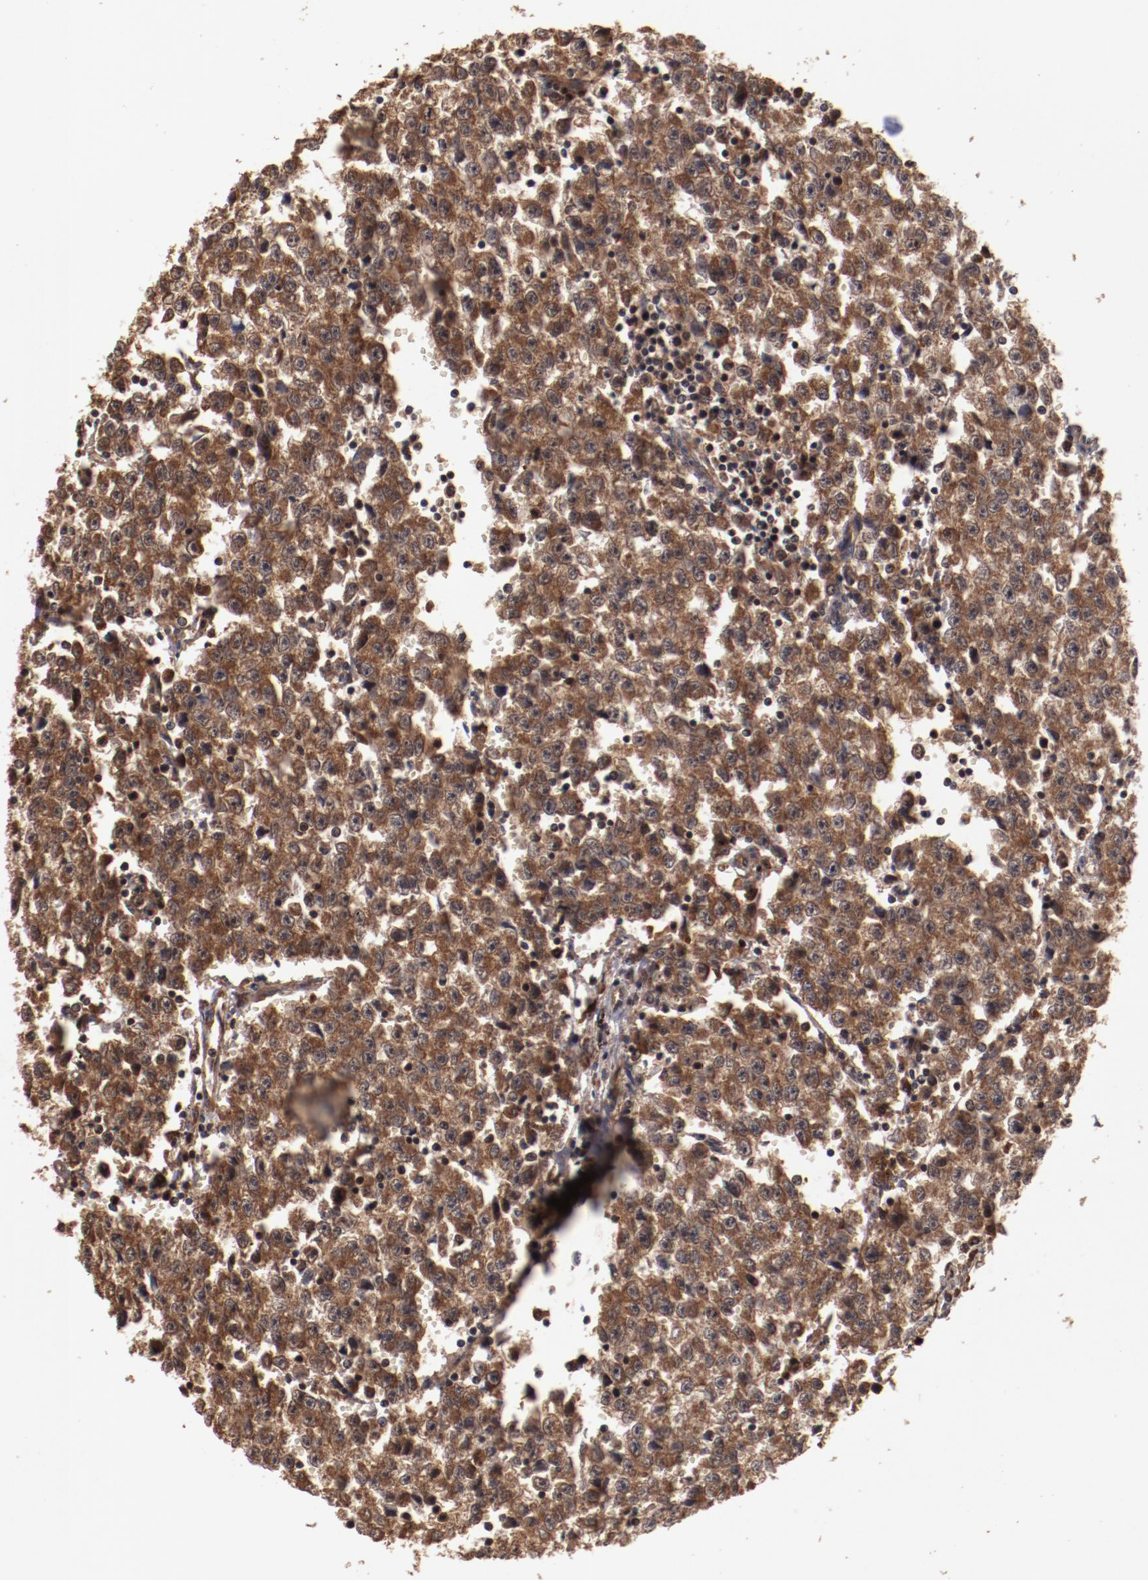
{"staining": {"intensity": "strong", "quantity": ">75%", "location": "cytoplasmic/membranous"}, "tissue": "testis cancer", "cell_type": "Tumor cells", "image_type": "cancer", "snomed": [{"axis": "morphology", "description": "Seminoma, NOS"}, {"axis": "topography", "description": "Testis"}], "caption": "Testis seminoma stained with DAB (3,3'-diaminobenzidine) IHC demonstrates high levels of strong cytoplasmic/membranous staining in about >75% of tumor cells.", "gene": "TENM1", "patient": {"sex": "male", "age": 35}}